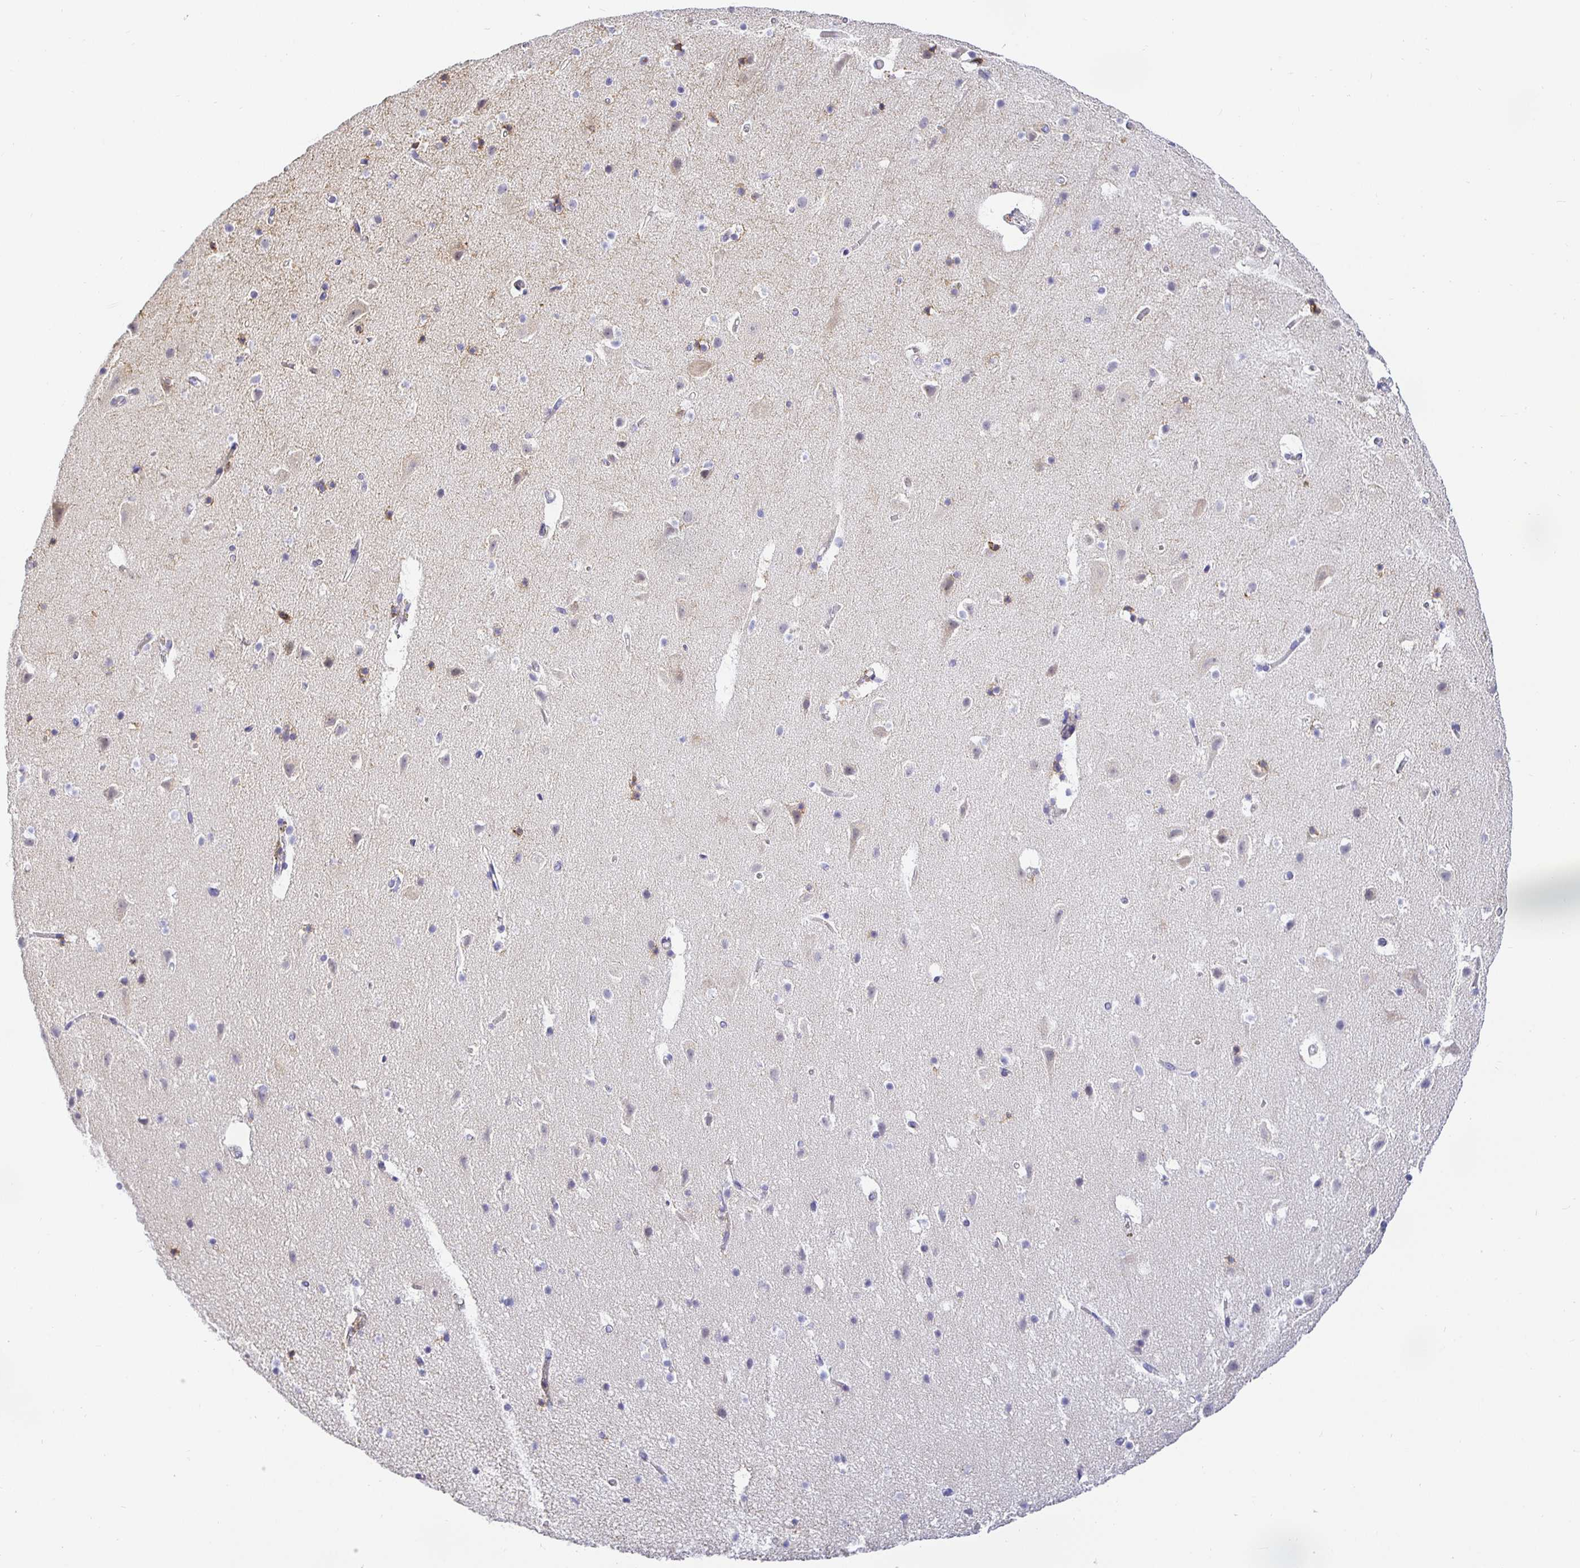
{"staining": {"intensity": "weak", "quantity": "25%-75%", "location": "cytoplasmic/membranous"}, "tissue": "cerebral cortex", "cell_type": "Endothelial cells", "image_type": "normal", "snomed": [{"axis": "morphology", "description": "Normal tissue, NOS"}, {"axis": "topography", "description": "Cerebral cortex"}], "caption": "A high-resolution histopathology image shows immunohistochemistry (IHC) staining of normal cerebral cortex, which displays weak cytoplasmic/membranous staining in about 25%-75% of endothelial cells. (IHC, brightfield microscopy, high magnification).", "gene": "OPALIN", "patient": {"sex": "female", "age": 42}}